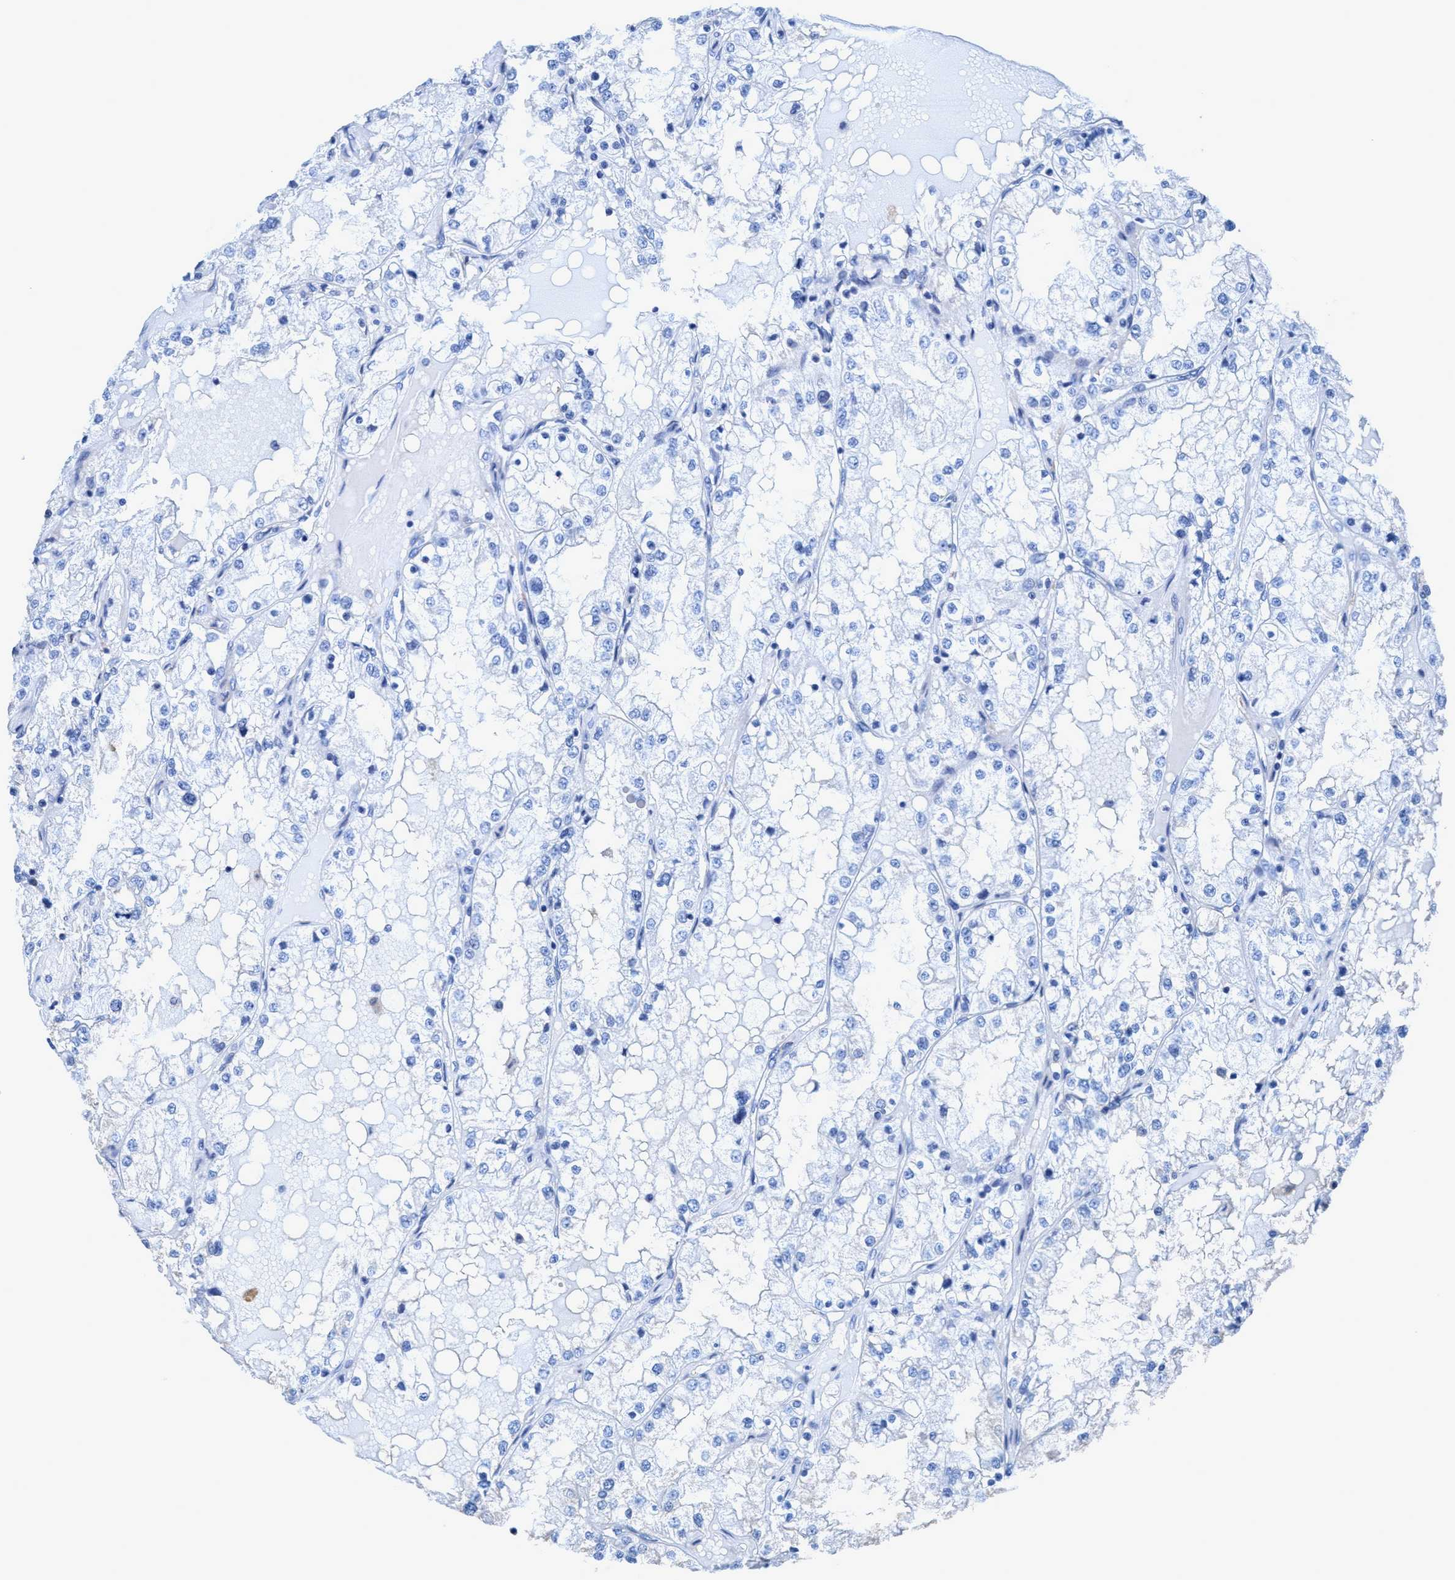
{"staining": {"intensity": "negative", "quantity": "none", "location": "none"}, "tissue": "renal cancer", "cell_type": "Tumor cells", "image_type": "cancer", "snomed": [{"axis": "morphology", "description": "Adenocarcinoma, NOS"}, {"axis": "topography", "description": "Kidney"}], "caption": "IHC micrograph of neoplastic tissue: human renal cancer stained with DAB shows no significant protein positivity in tumor cells. Brightfield microscopy of immunohistochemistry (IHC) stained with DAB (3,3'-diaminobenzidine) (brown) and hematoxylin (blue), captured at high magnification.", "gene": "DNAI1", "patient": {"sex": "male", "age": 68}}